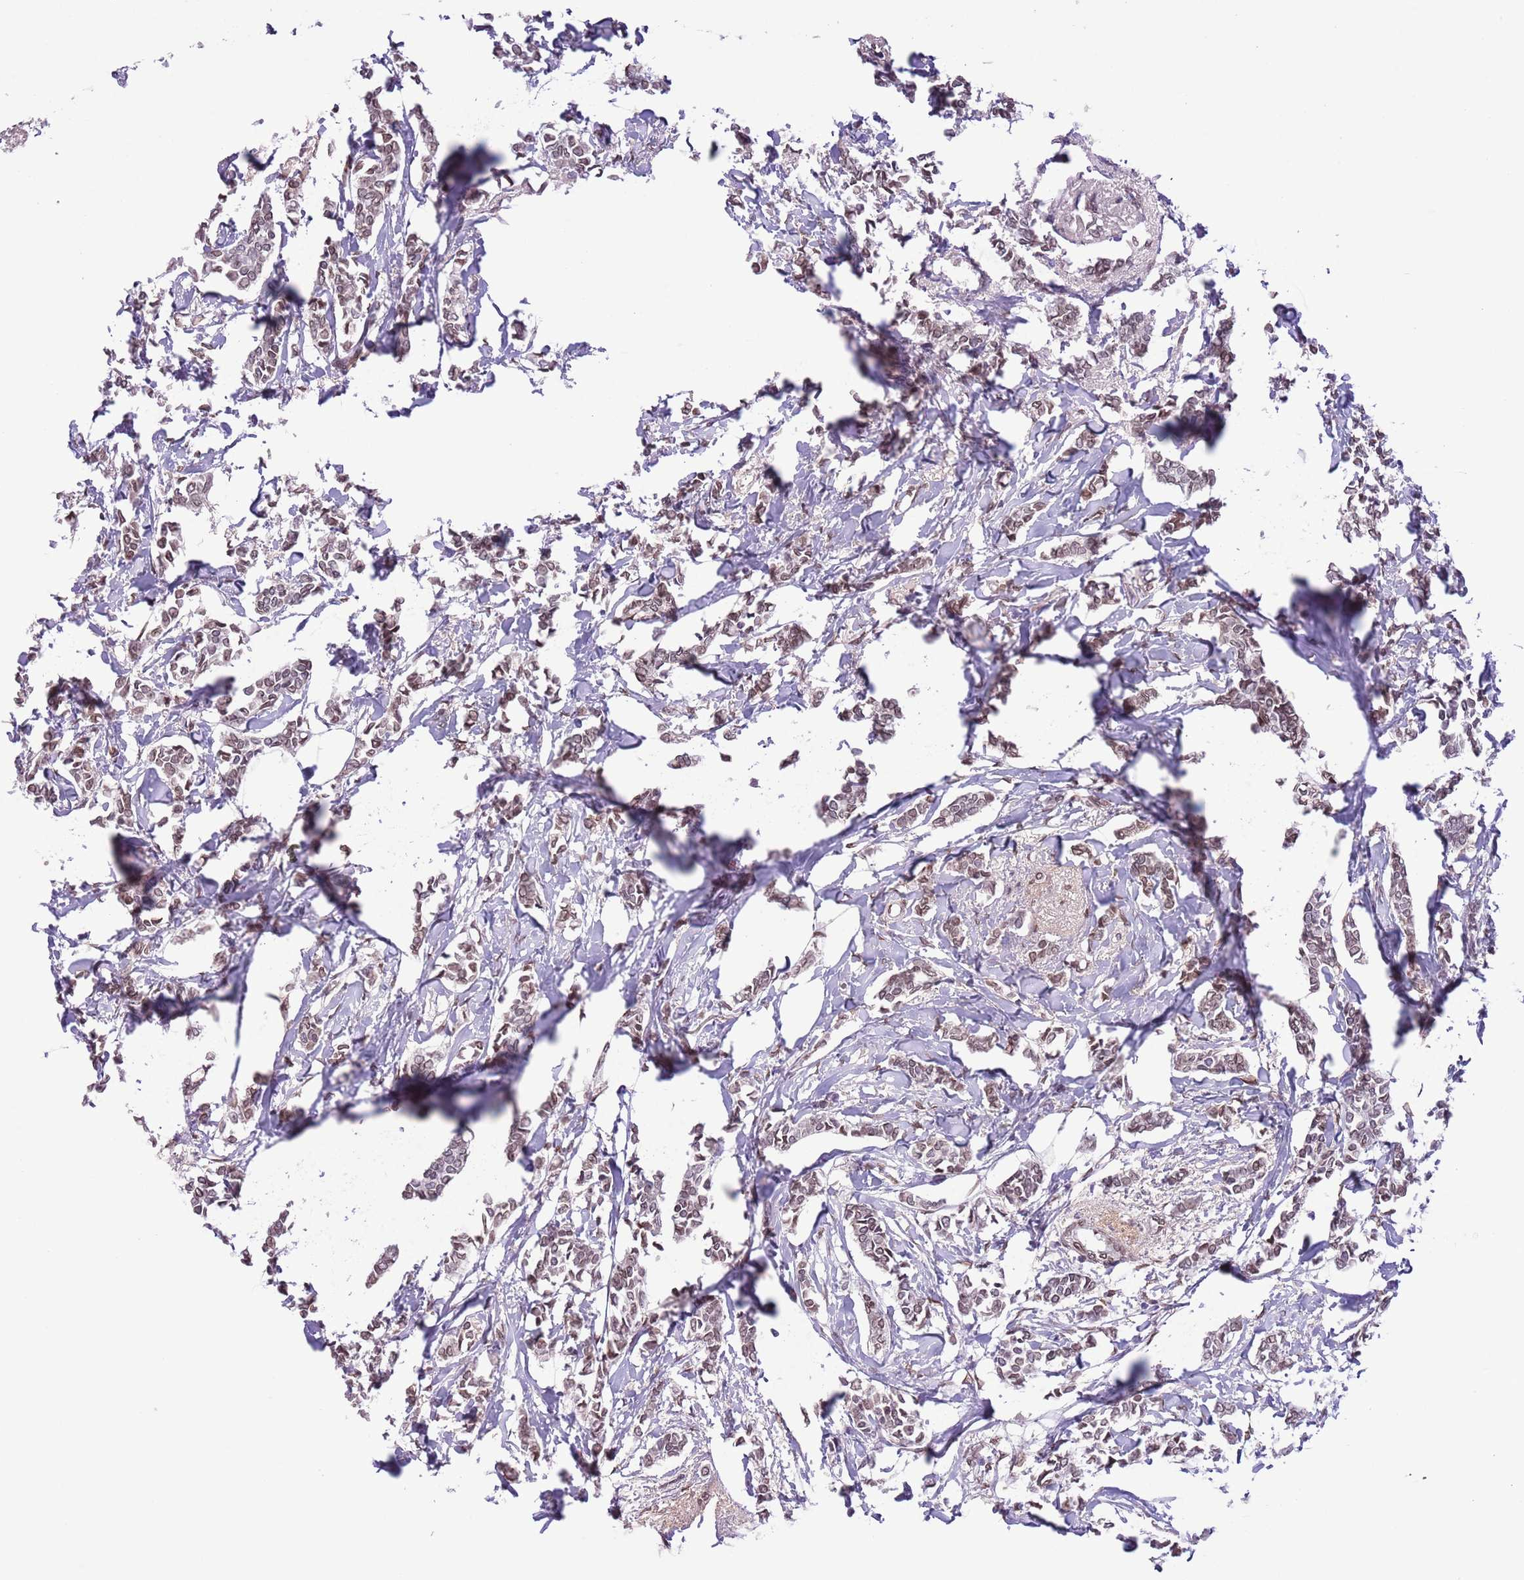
{"staining": {"intensity": "moderate", "quantity": ">75%", "location": "cytoplasmic/membranous,nuclear"}, "tissue": "breast cancer", "cell_type": "Tumor cells", "image_type": "cancer", "snomed": [{"axis": "morphology", "description": "Duct carcinoma"}, {"axis": "topography", "description": "Breast"}], "caption": "Tumor cells demonstrate medium levels of moderate cytoplasmic/membranous and nuclear staining in about >75% of cells in human breast cancer.", "gene": "ZGLP1", "patient": {"sex": "female", "age": 41}}